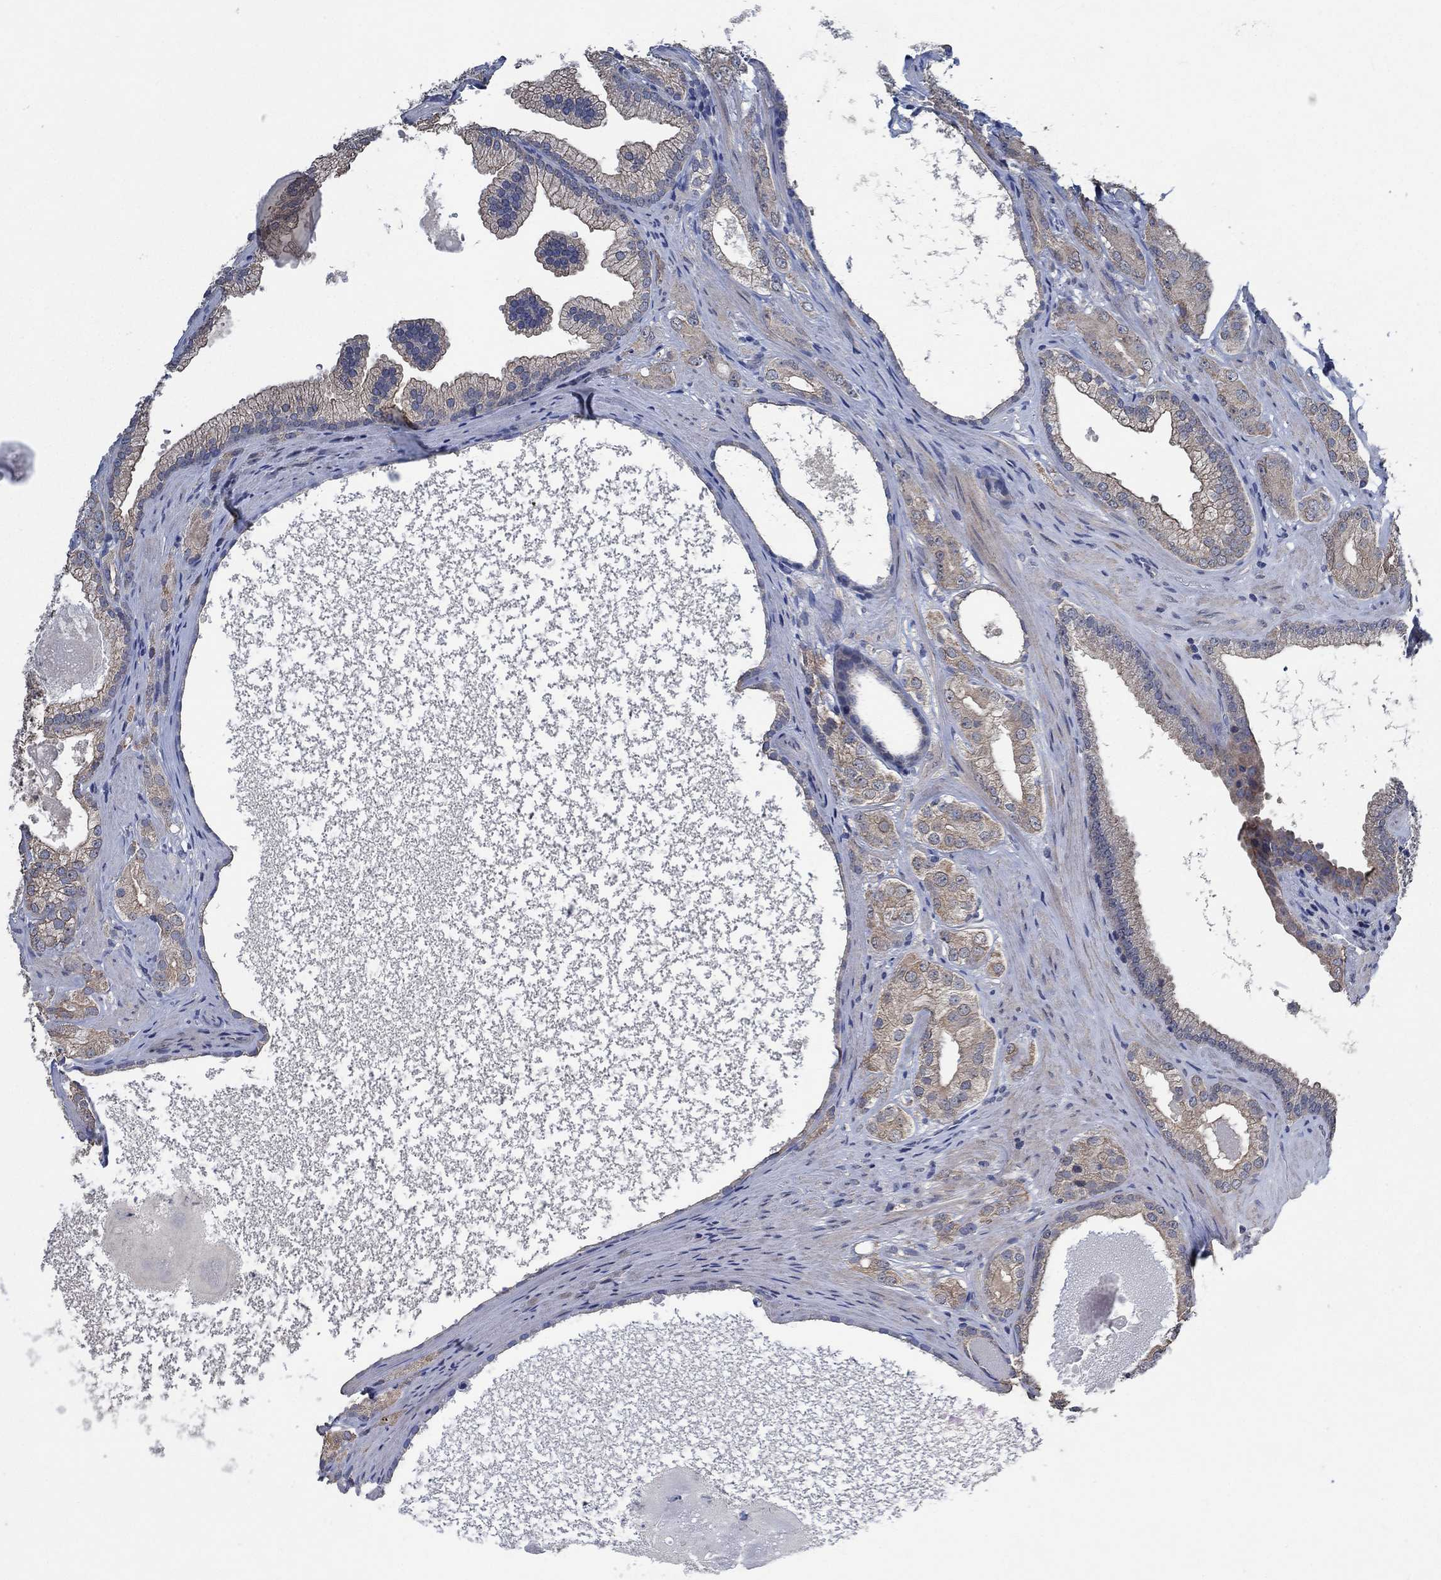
{"staining": {"intensity": "weak", "quantity": "25%-75%", "location": "cytoplasmic/membranous"}, "tissue": "prostate cancer", "cell_type": "Tumor cells", "image_type": "cancer", "snomed": [{"axis": "morphology", "description": "Adenocarcinoma, High grade"}, {"axis": "topography", "description": "Prostate and seminal vesicle, NOS"}], "caption": "Immunohistochemistry (IHC) image of high-grade adenocarcinoma (prostate) stained for a protein (brown), which displays low levels of weak cytoplasmic/membranous positivity in approximately 25%-75% of tumor cells.", "gene": "OBSCN", "patient": {"sex": "male", "age": 62}}